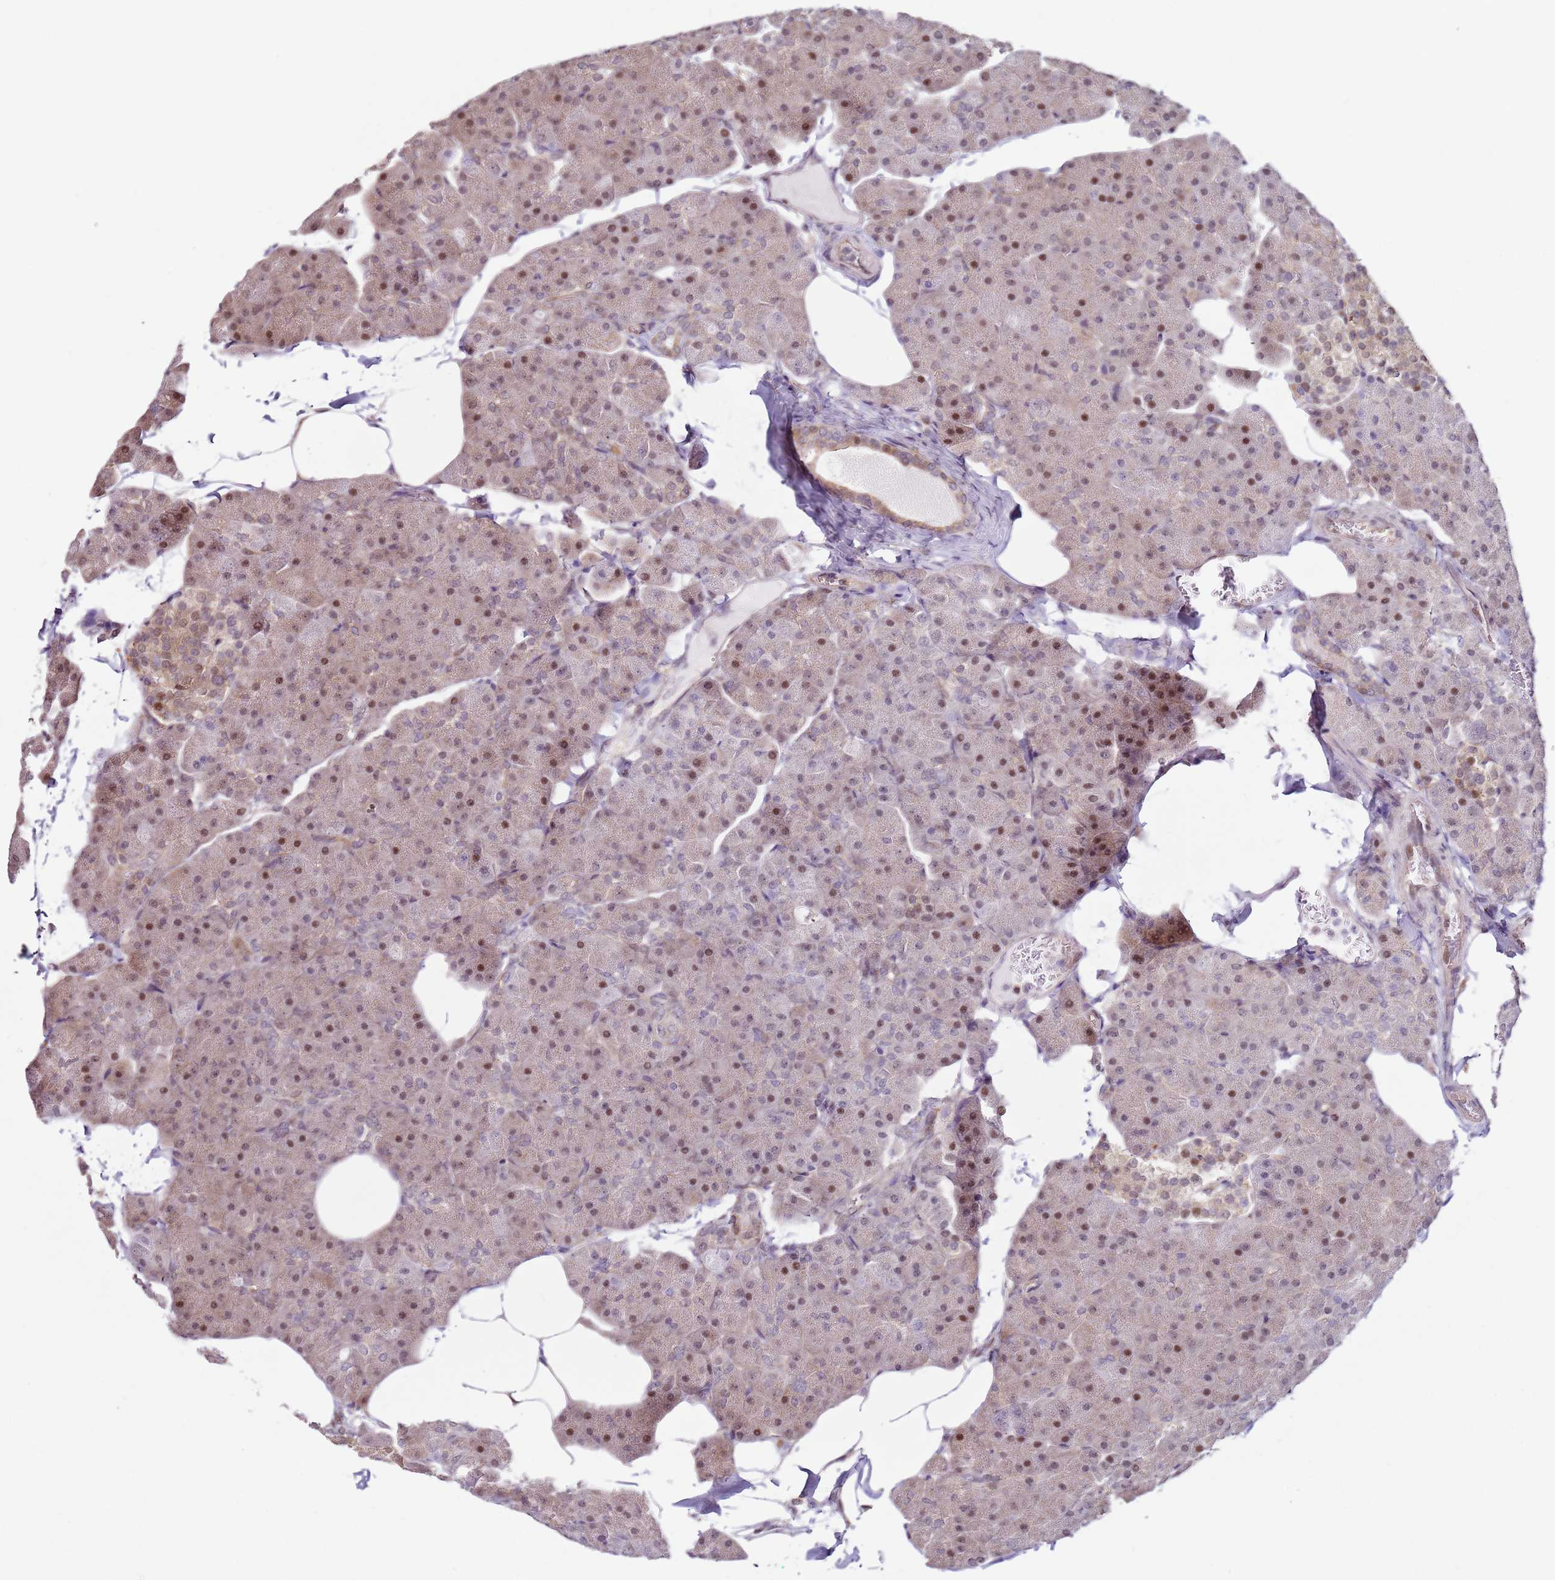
{"staining": {"intensity": "moderate", "quantity": "25%-75%", "location": "cytoplasmic/membranous,nuclear"}, "tissue": "pancreas", "cell_type": "Exocrine glandular cells", "image_type": "normal", "snomed": [{"axis": "morphology", "description": "Normal tissue, NOS"}, {"axis": "topography", "description": "Pancreas"}], "caption": "This histopathology image exhibits IHC staining of benign human pancreas, with medium moderate cytoplasmic/membranous,nuclear expression in approximately 25%-75% of exocrine glandular cells.", "gene": "PSMD4", "patient": {"sex": "male", "age": 35}}